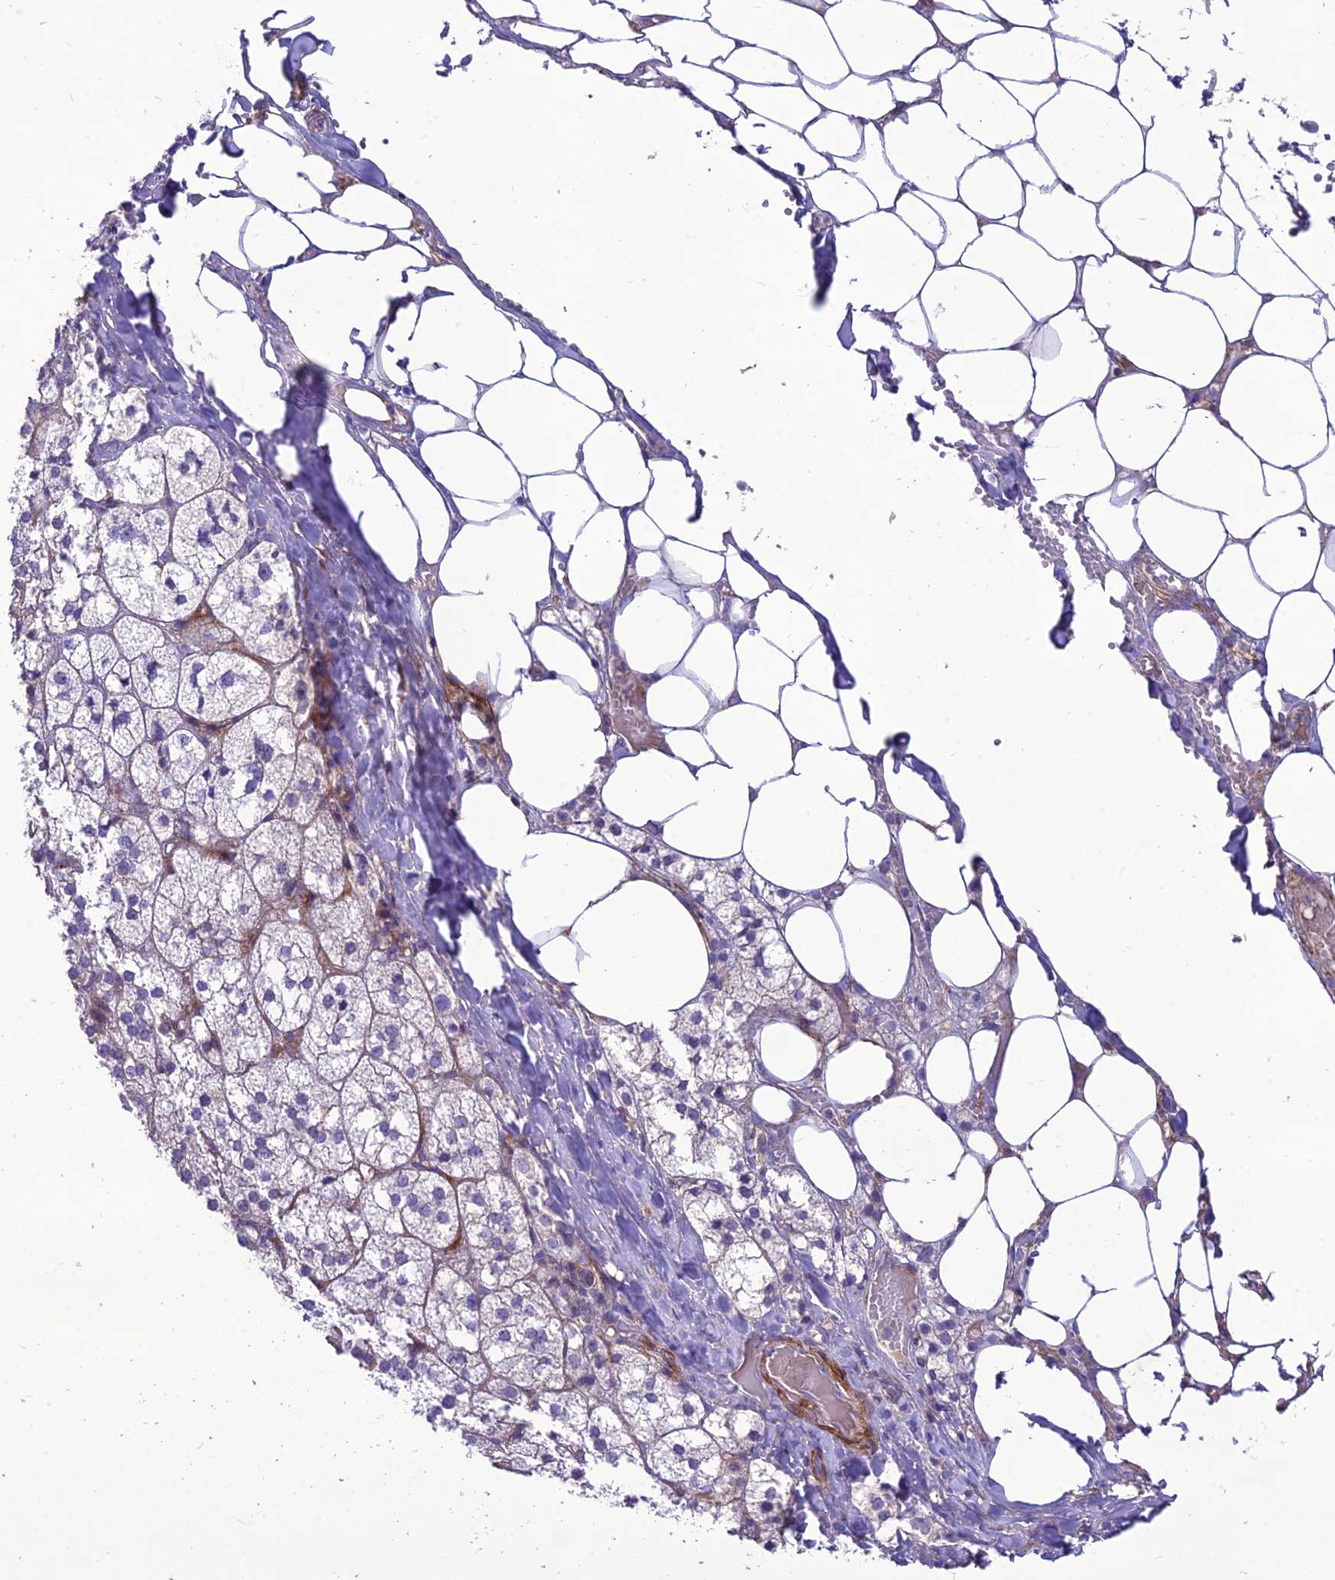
{"staining": {"intensity": "negative", "quantity": "none", "location": "none"}, "tissue": "adrenal gland", "cell_type": "Glandular cells", "image_type": "normal", "snomed": [{"axis": "morphology", "description": "Normal tissue, NOS"}, {"axis": "topography", "description": "Adrenal gland"}], "caption": "Immunohistochemical staining of unremarkable human adrenal gland demonstrates no significant staining in glandular cells. (Immunohistochemistry, brightfield microscopy, high magnification).", "gene": "TEKT3", "patient": {"sex": "female", "age": 61}}